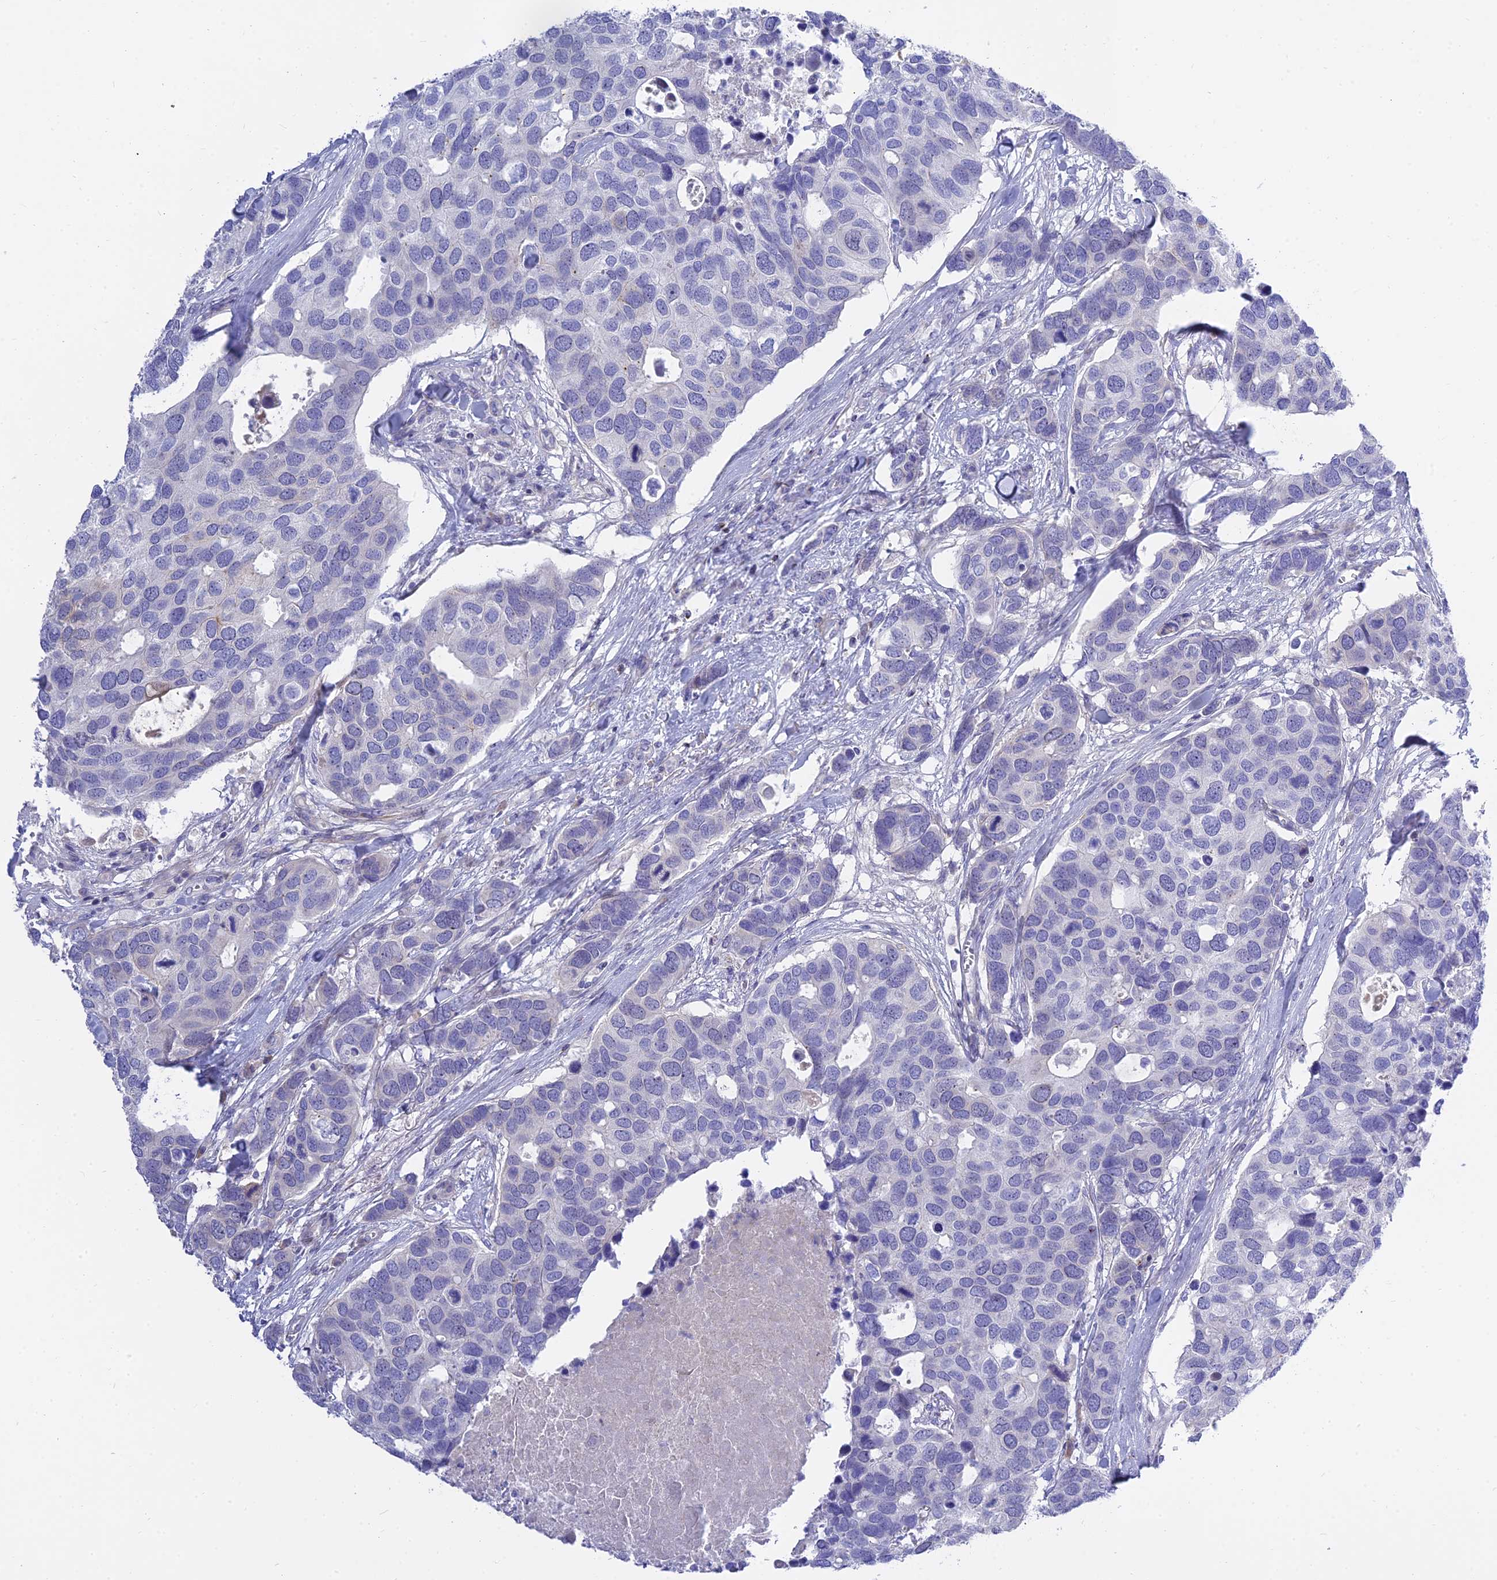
{"staining": {"intensity": "negative", "quantity": "none", "location": "none"}, "tissue": "breast cancer", "cell_type": "Tumor cells", "image_type": "cancer", "snomed": [{"axis": "morphology", "description": "Duct carcinoma"}, {"axis": "topography", "description": "Breast"}], "caption": "Immunohistochemical staining of human breast cancer shows no significant staining in tumor cells.", "gene": "MBD3L1", "patient": {"sex": "female", "age": 83}}